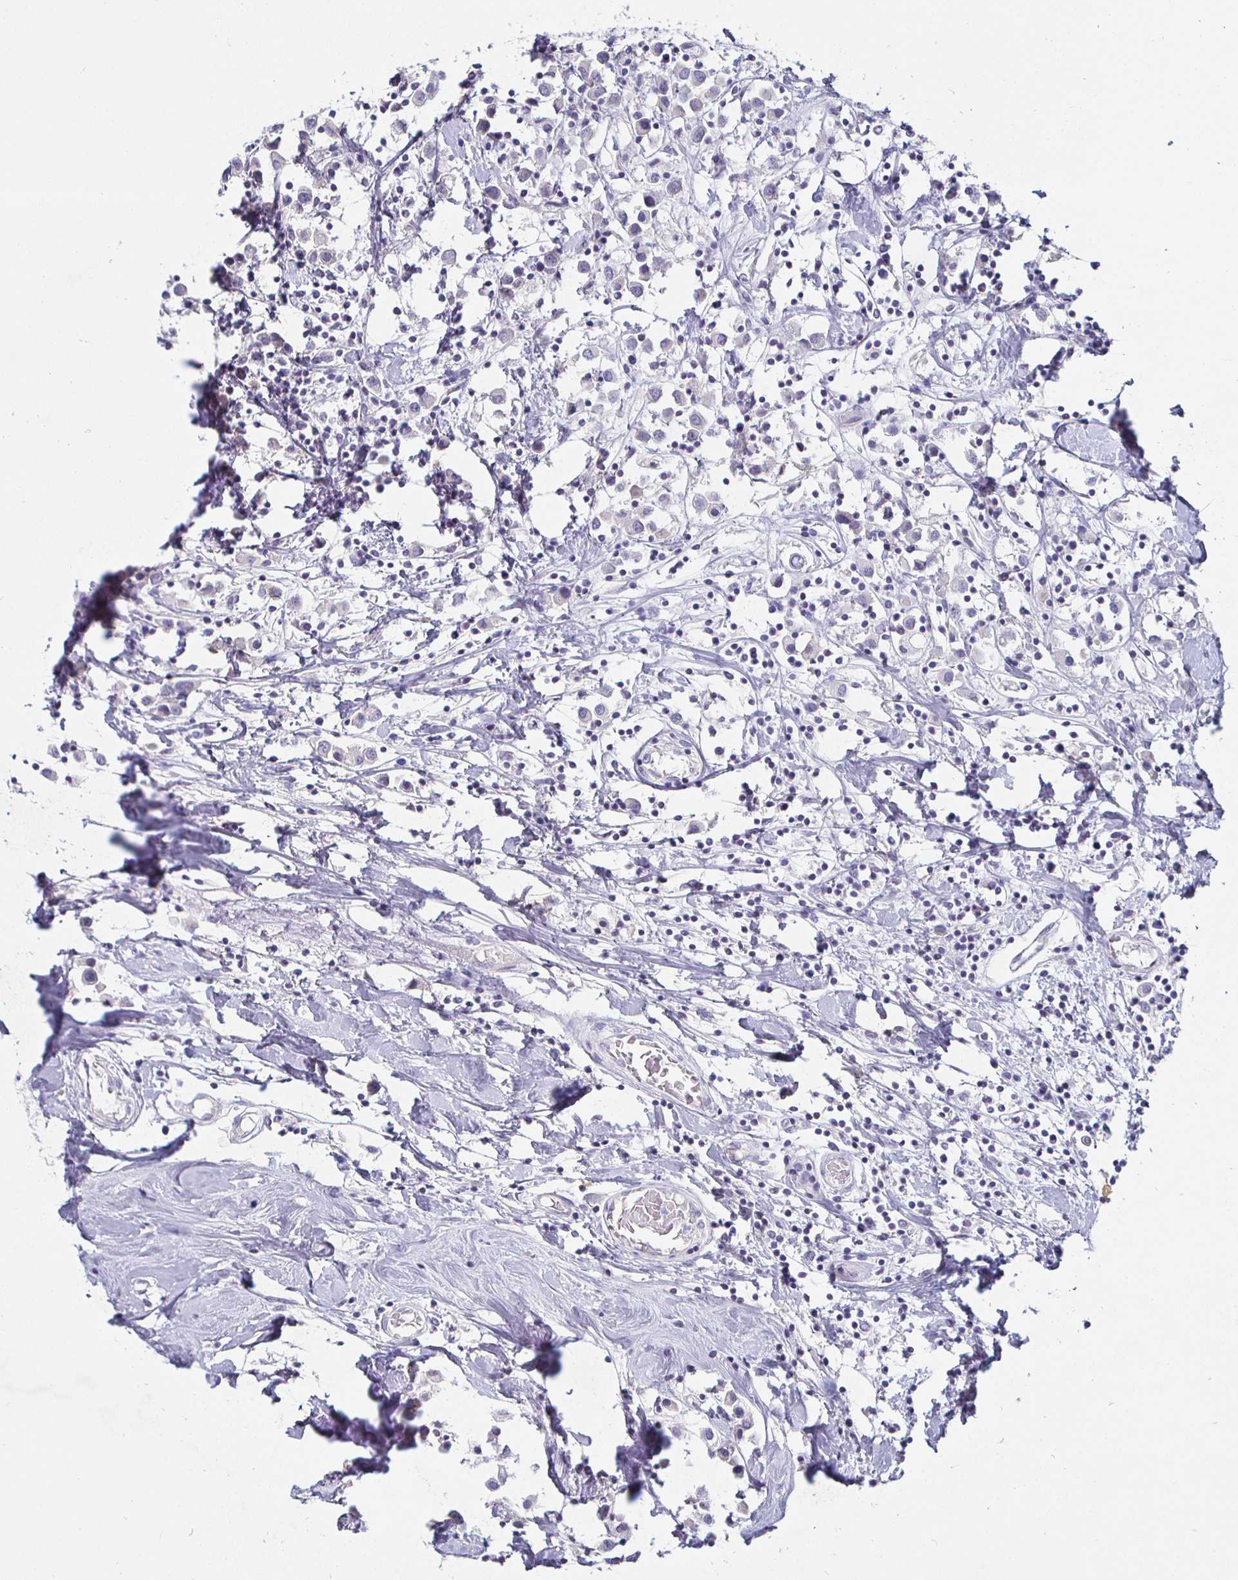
{"staining": {"intensity": "negative", "quantity": "none", "location": "none"}, "tissue": "breast cancer", "cell_type": "Tumor cells", "image_type": "cancer", "snomed": [{"axis": "morphology", "description": "Duct carcinoma"}, {"axis": "topography", "description": "Breast"}], "caption": "Micrograph shows no significant protein staining in tumor cells of infiltrating ductal carcinoma (breast). (DAB immunohistochemistry (IHC) visualized using brightfield microscopy, high magnification).", "gene": "ENPP1", "patient": {"sex": "female", "age": 61}}